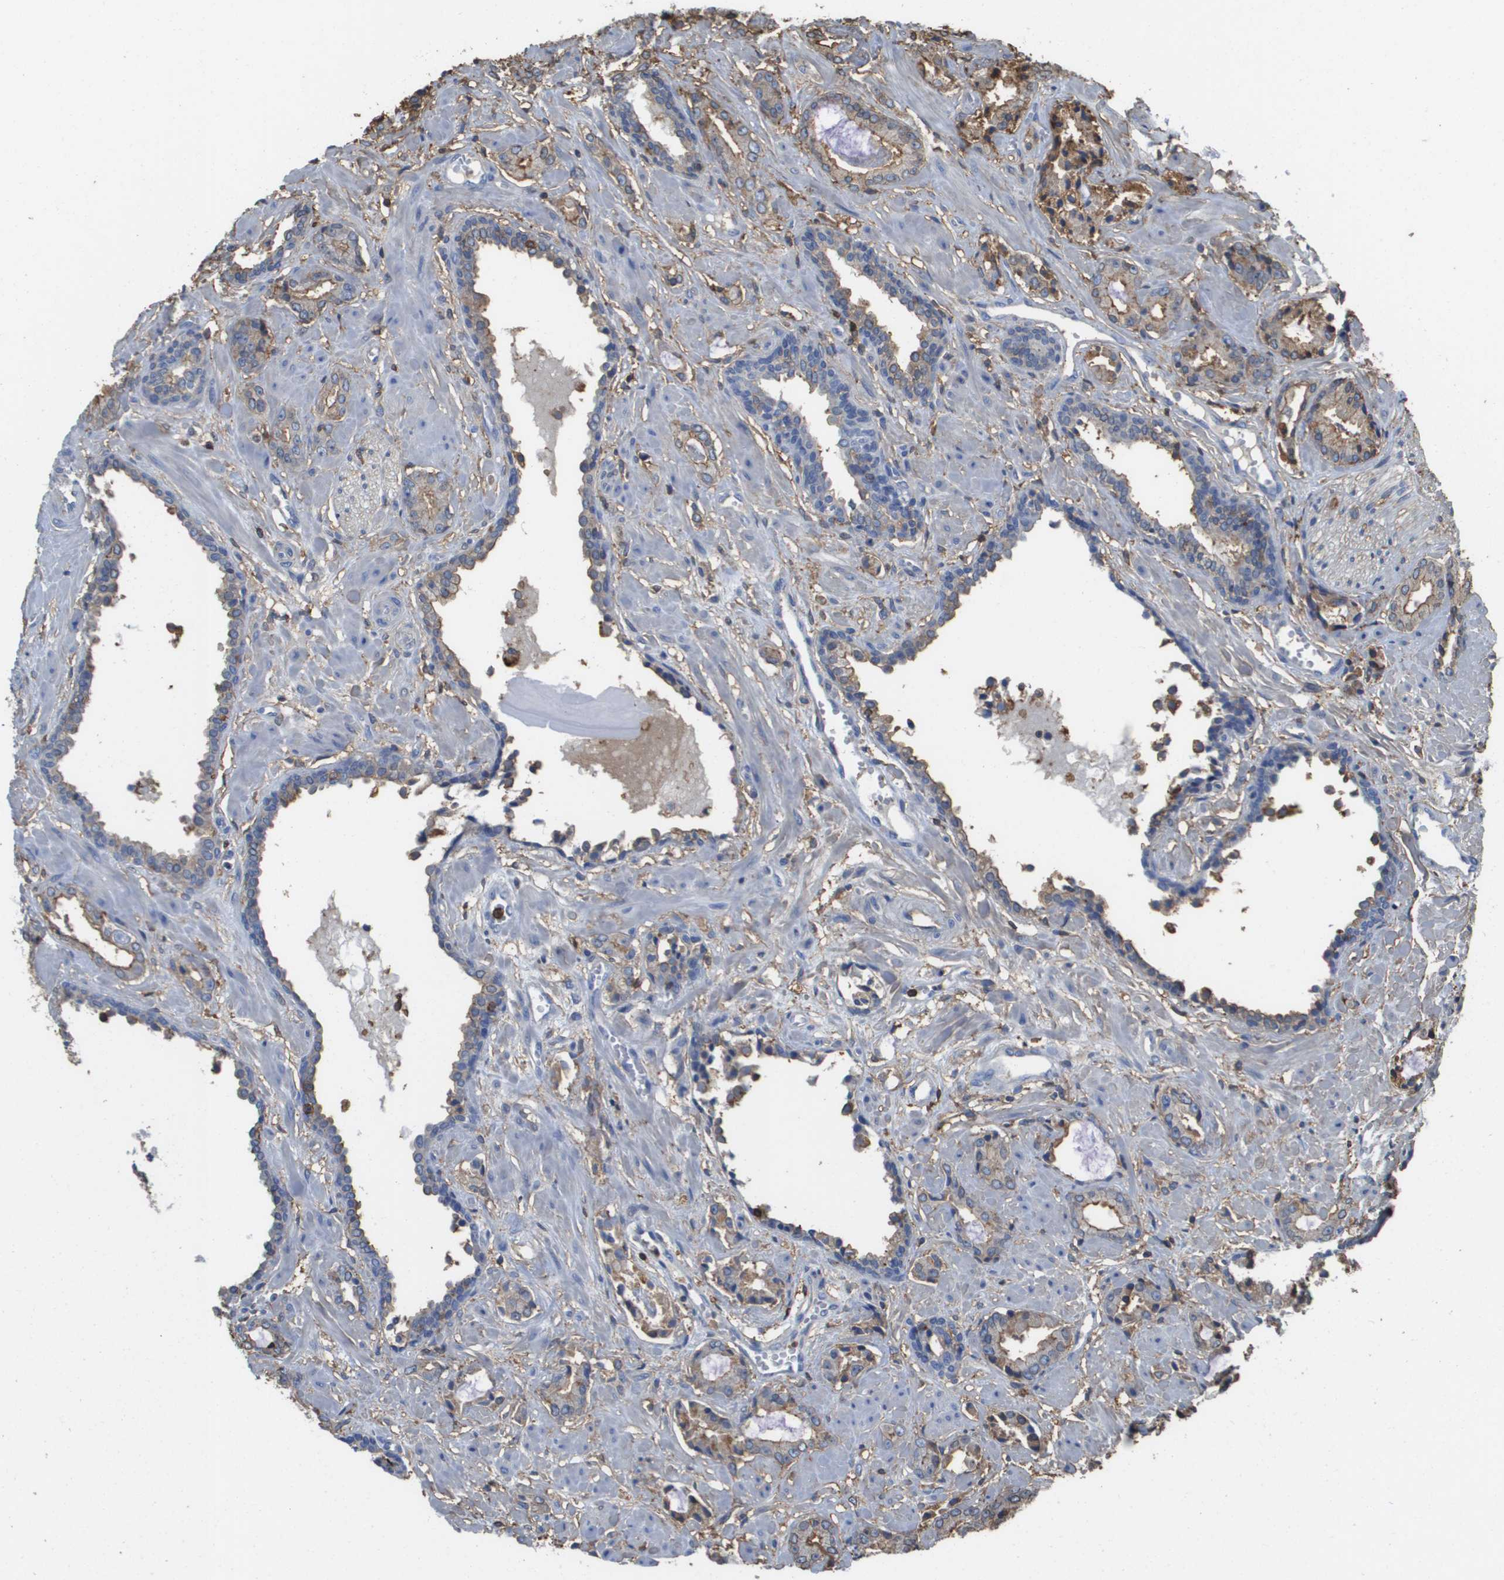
{"staining": {"intensity": "weak", "quantity": "25%-75%", "location": "cytoplasmic/membranous"}, "tissue": "prostate cancer", "cell_type": "Tumor cells", "image_type": "cancer", "snomed": [{"axis": "morphology", "description": "Adenocarcinoma, Low grade"}, {"axis": "topography", "description": "Prostate"}], "caption": "High-power microscopy captured an immunohistochemistry (IHC) photomicrograph of adenocarcinoma (low-grade) (prostate), revealing weak cytoplasmic/membranous positivity in approximately 25%-75% of tumor cells. The protein is shown in brown color, while the nuclei are stained blue.", "gene": "PASK", "patient": {"sex": "male", "age": 53}}